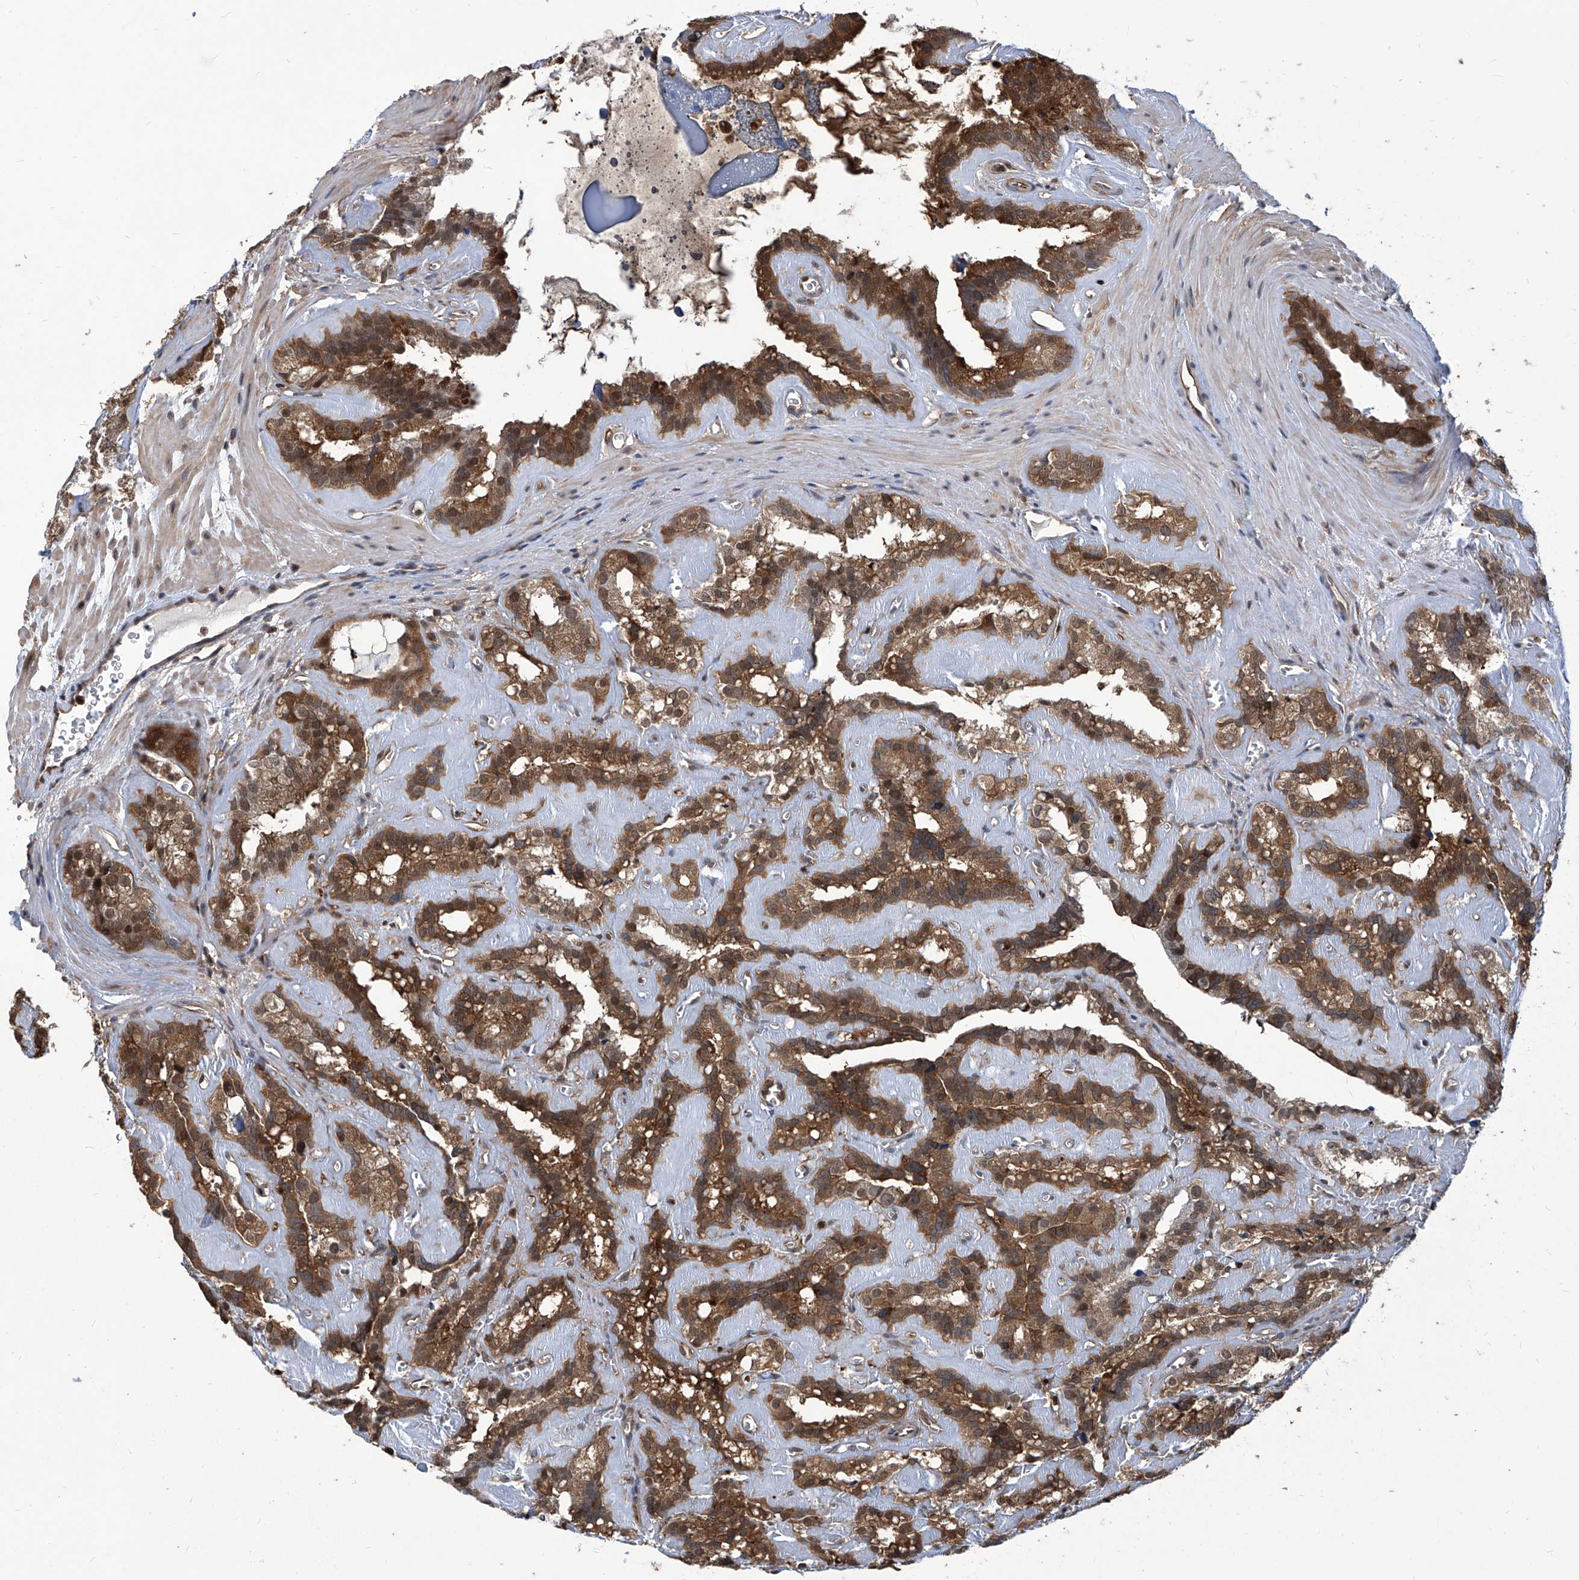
{"staining": {"intensity": "moderate", "quantity": ">75%", "location": "cytoplasmic/membranous"}, "tissue": "seminal vesicle", "cell_type": "Glandular cells", "image_type": "normal", "snomed": [{"axis": "morphology", "description": "Normal tissue, NOS"}, {"axis": "topography", "description": "Prostate"}, {"axis": "topography", "description": "Seminal veicle"}], "caption": "Normal seminal vesicle reveals moderate cytoplasmic/membranous staining in approximately >75% of glandular cells, visualized by immunohistochemistry.", "gene": "PSMB1", "patient": {"sex": "male", "age": 59}}